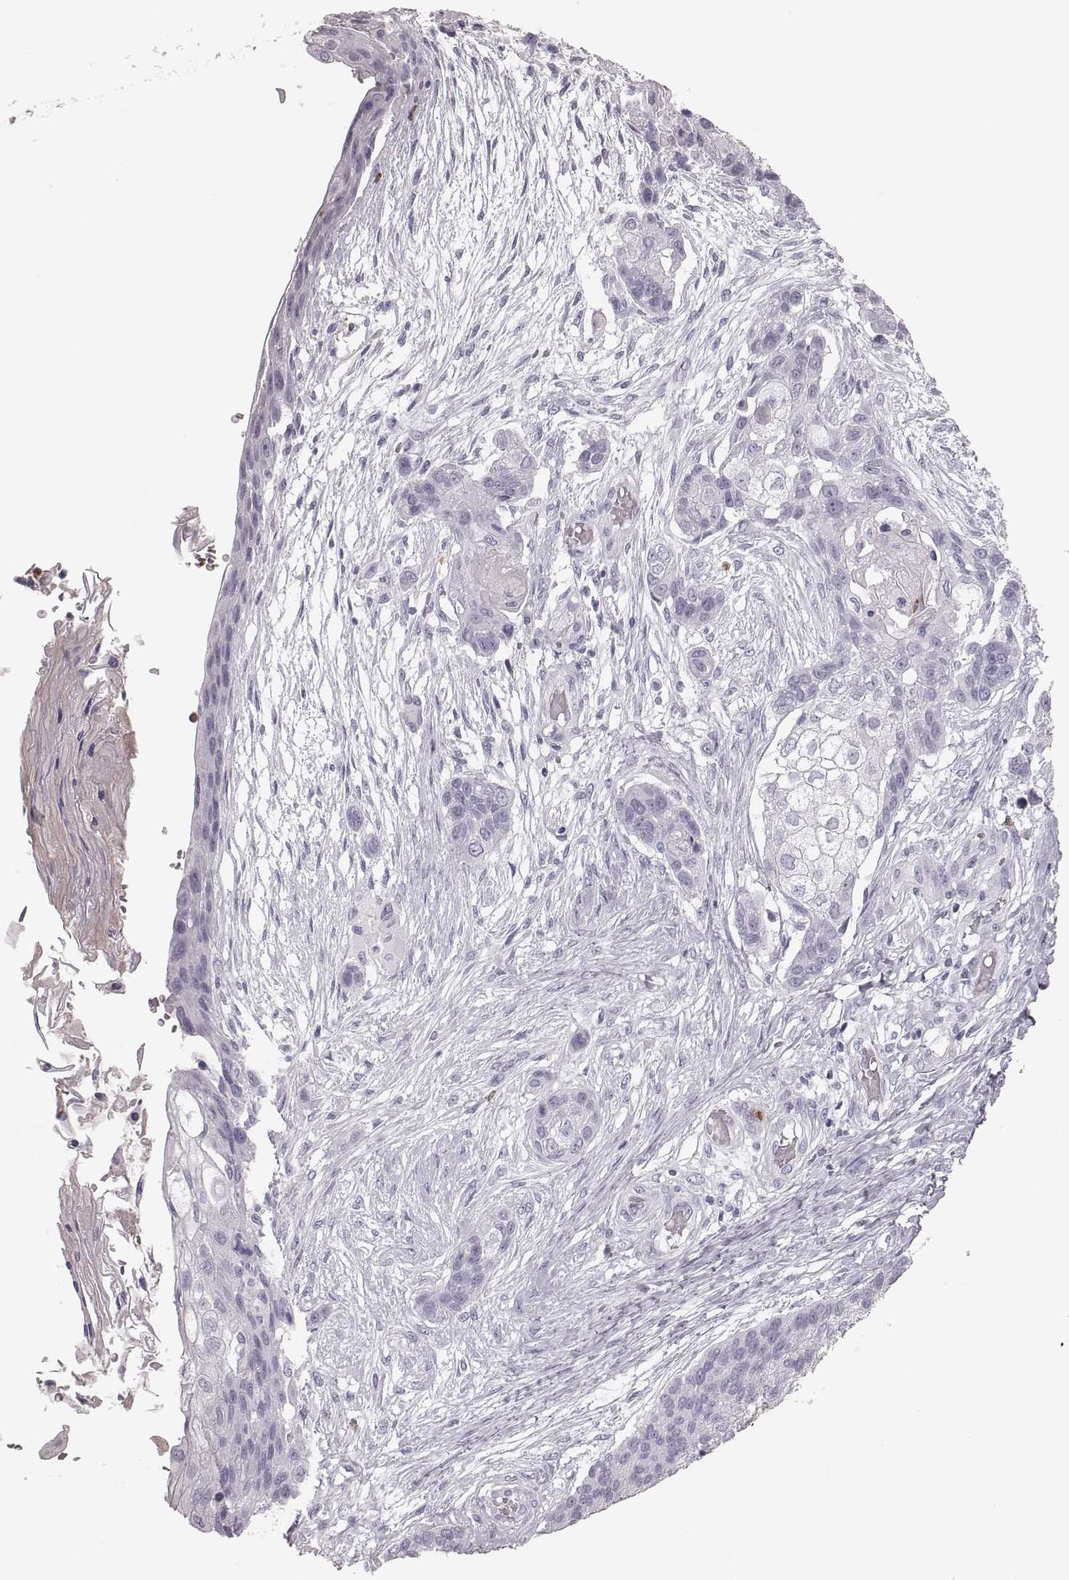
{"staining": {"intensity": "negative", "quantity": "none", "location": "none"}, "tissue": "lung cancer", "cell_type": "Tumor cells", "image_type": "cancer", "snomed": [{"axis": "morphology", "description": "Squamous cell carcinoma, NOS"}, {"axis": "topography", "description": "Lung"}], "caption": "This is an immunohistochemistry histopathology image of squamous cell carcinoma (lung). There is no positivity in tumor cells.", "gene": "ELANE", "patient": {"sex": "male", "age": 69}}